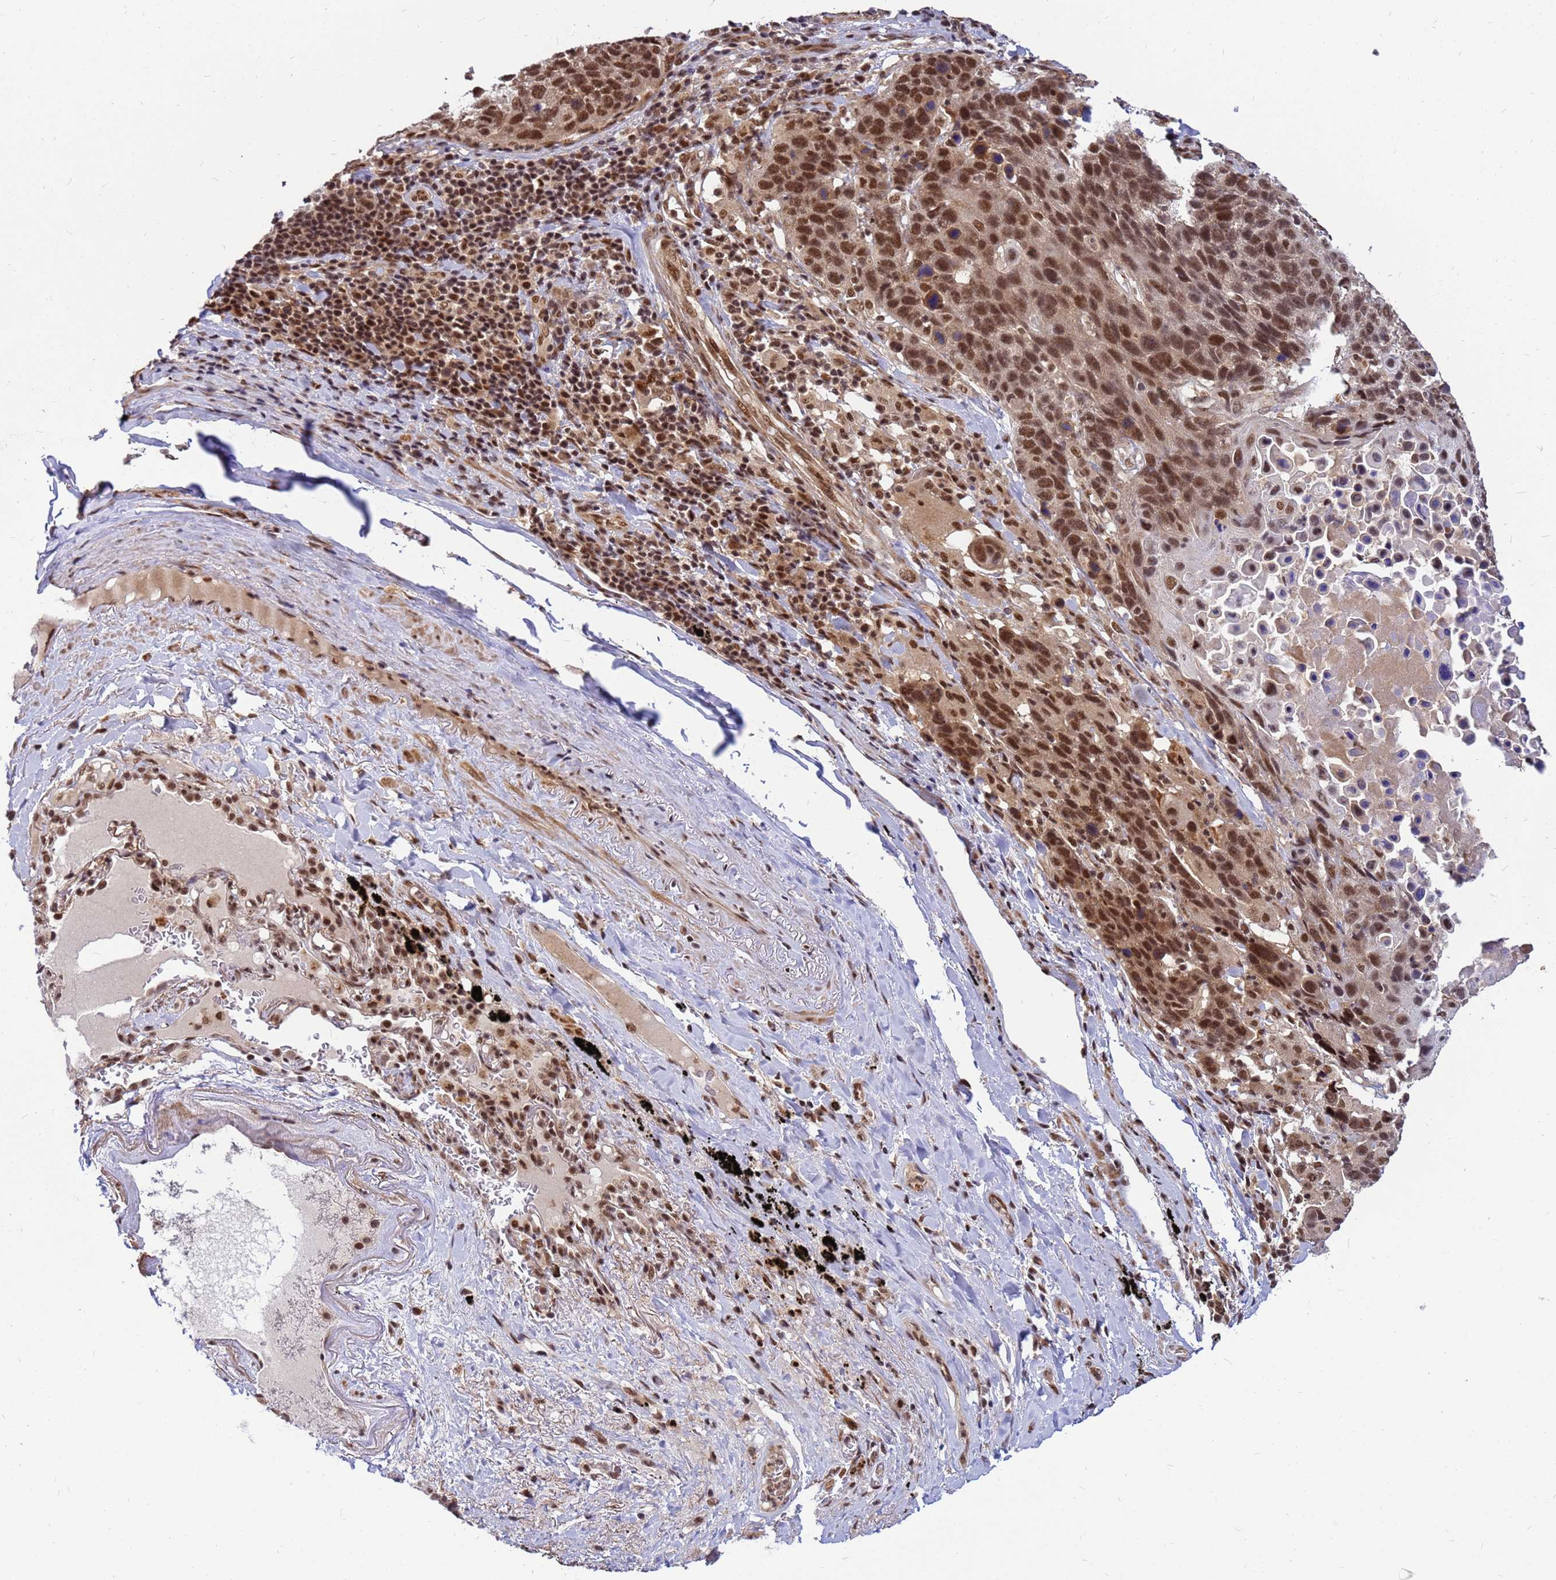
{"staining": {"intensity": "strong", "quantity": ">75%", "location": "nuclear"}, "tissue": "lung cancer", "cell_type": "Tumor cells", "image_type": "cancer", "snomed": [{"axis": "morphology", "description": "Squamous cell carcinoma, NOS"}, {"axis": "topography", "description": "Lung"}], "caption": "Strong nuclear protein positivity is identified in about >75% of tumor cells in lung cancer (squamous cell carcinoma). (Stains: DAB in brown, nuclei in blue, Microscopy: brightfield microscopy at high magnification).", "gene": "NCBP2", "patient": {"sex": "male", "age": 66}}